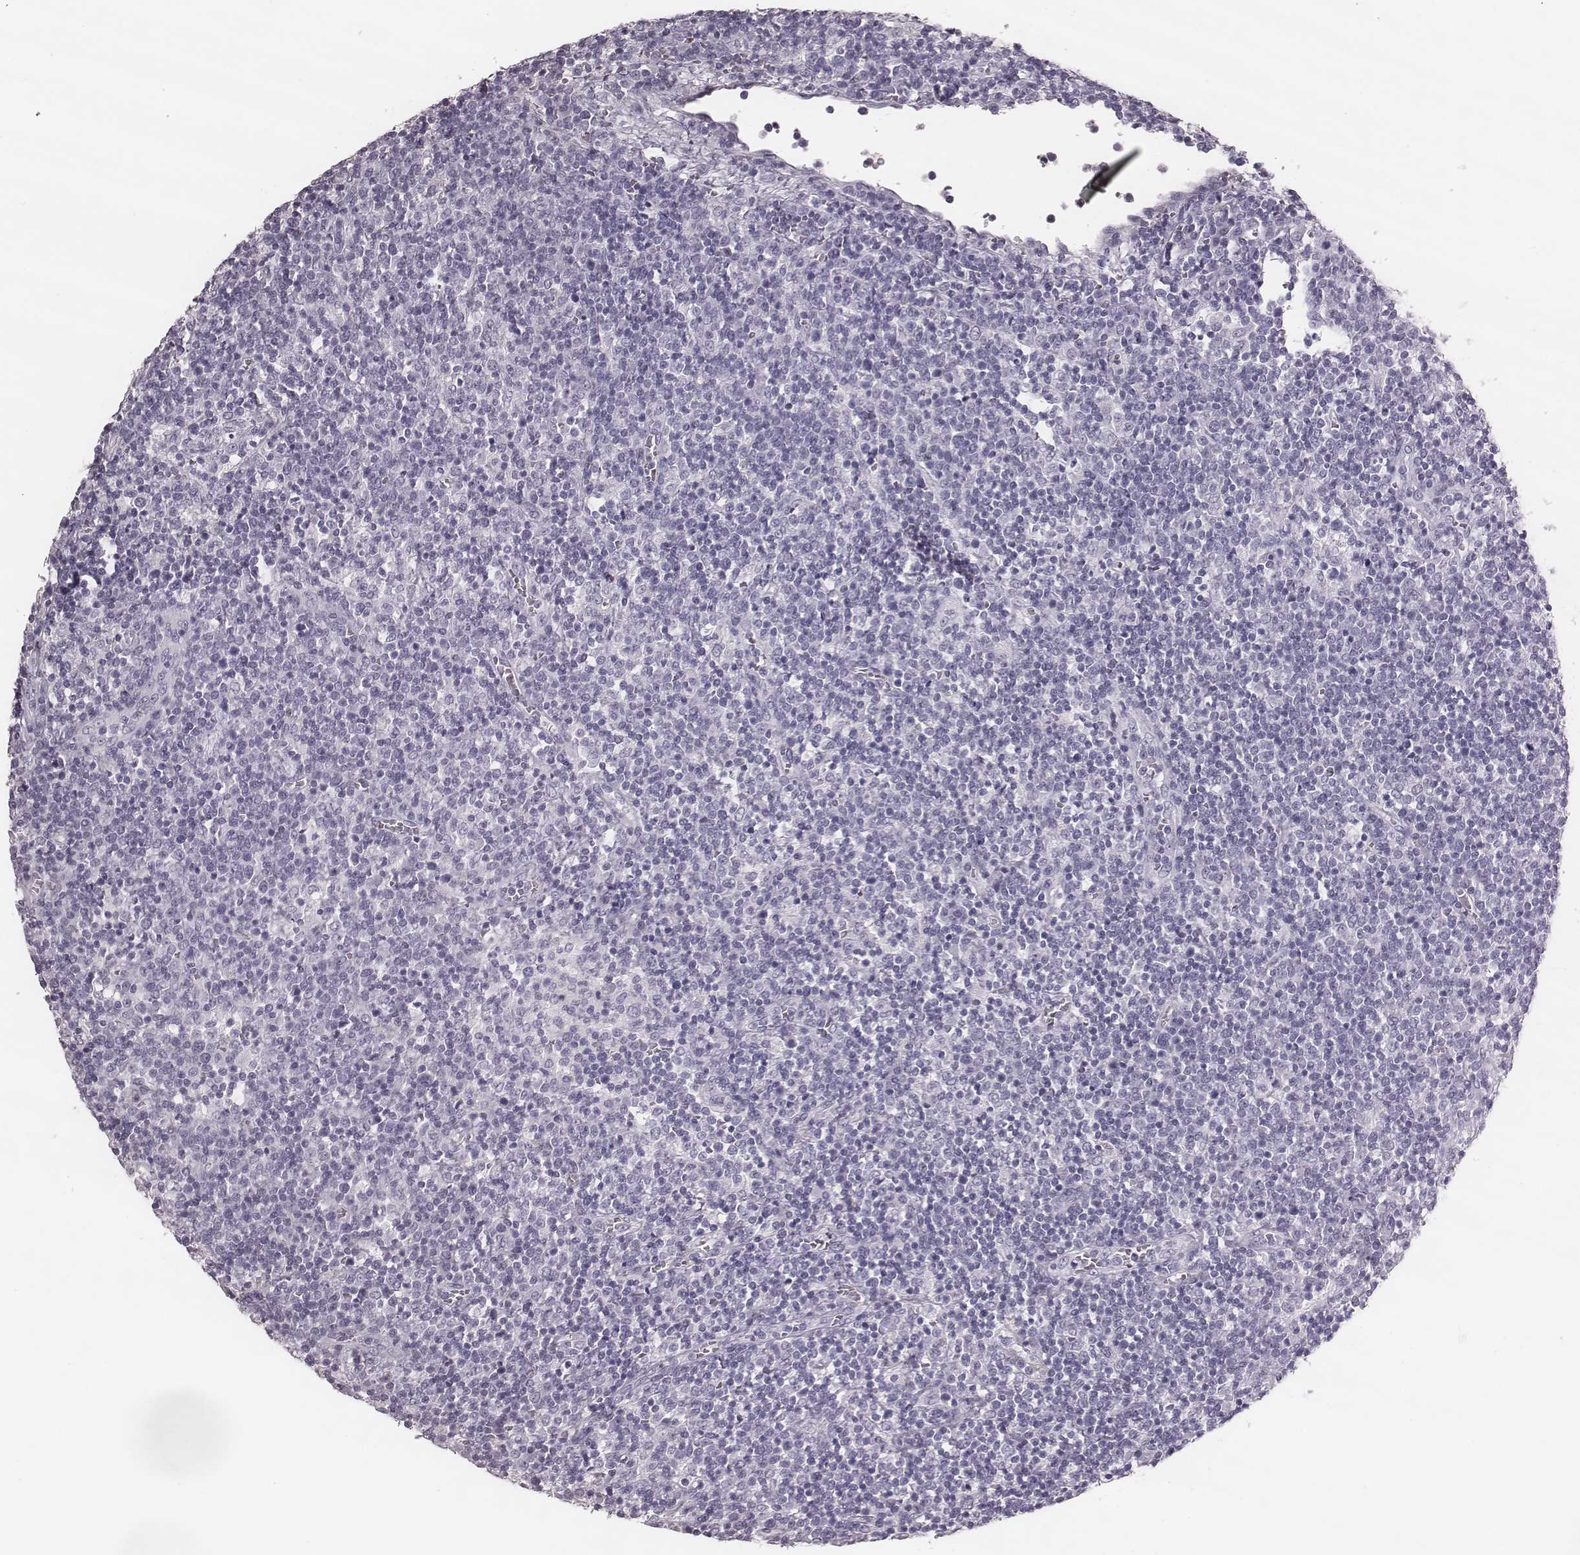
{"staining": {"intensity": "negative", "quantity": "none", "location": "none"}, "tissue": "lymphoma", "cell_type": "Tumor cells", "image_type": "cancer", "snomed": [{"axis": "morphology", "description": "Malignant lymphoma, non-Hodgkin's type, High grade"}, {"axis": "topography", "description": "Lymph node"}], "caption": "High power microscopy image of an immunohistochemistry (IHC) image of lymphoma, revealing no significant expression in tumor cells.", "gene": "KRT74", "patient": {"sex": "male", "age": 61}}